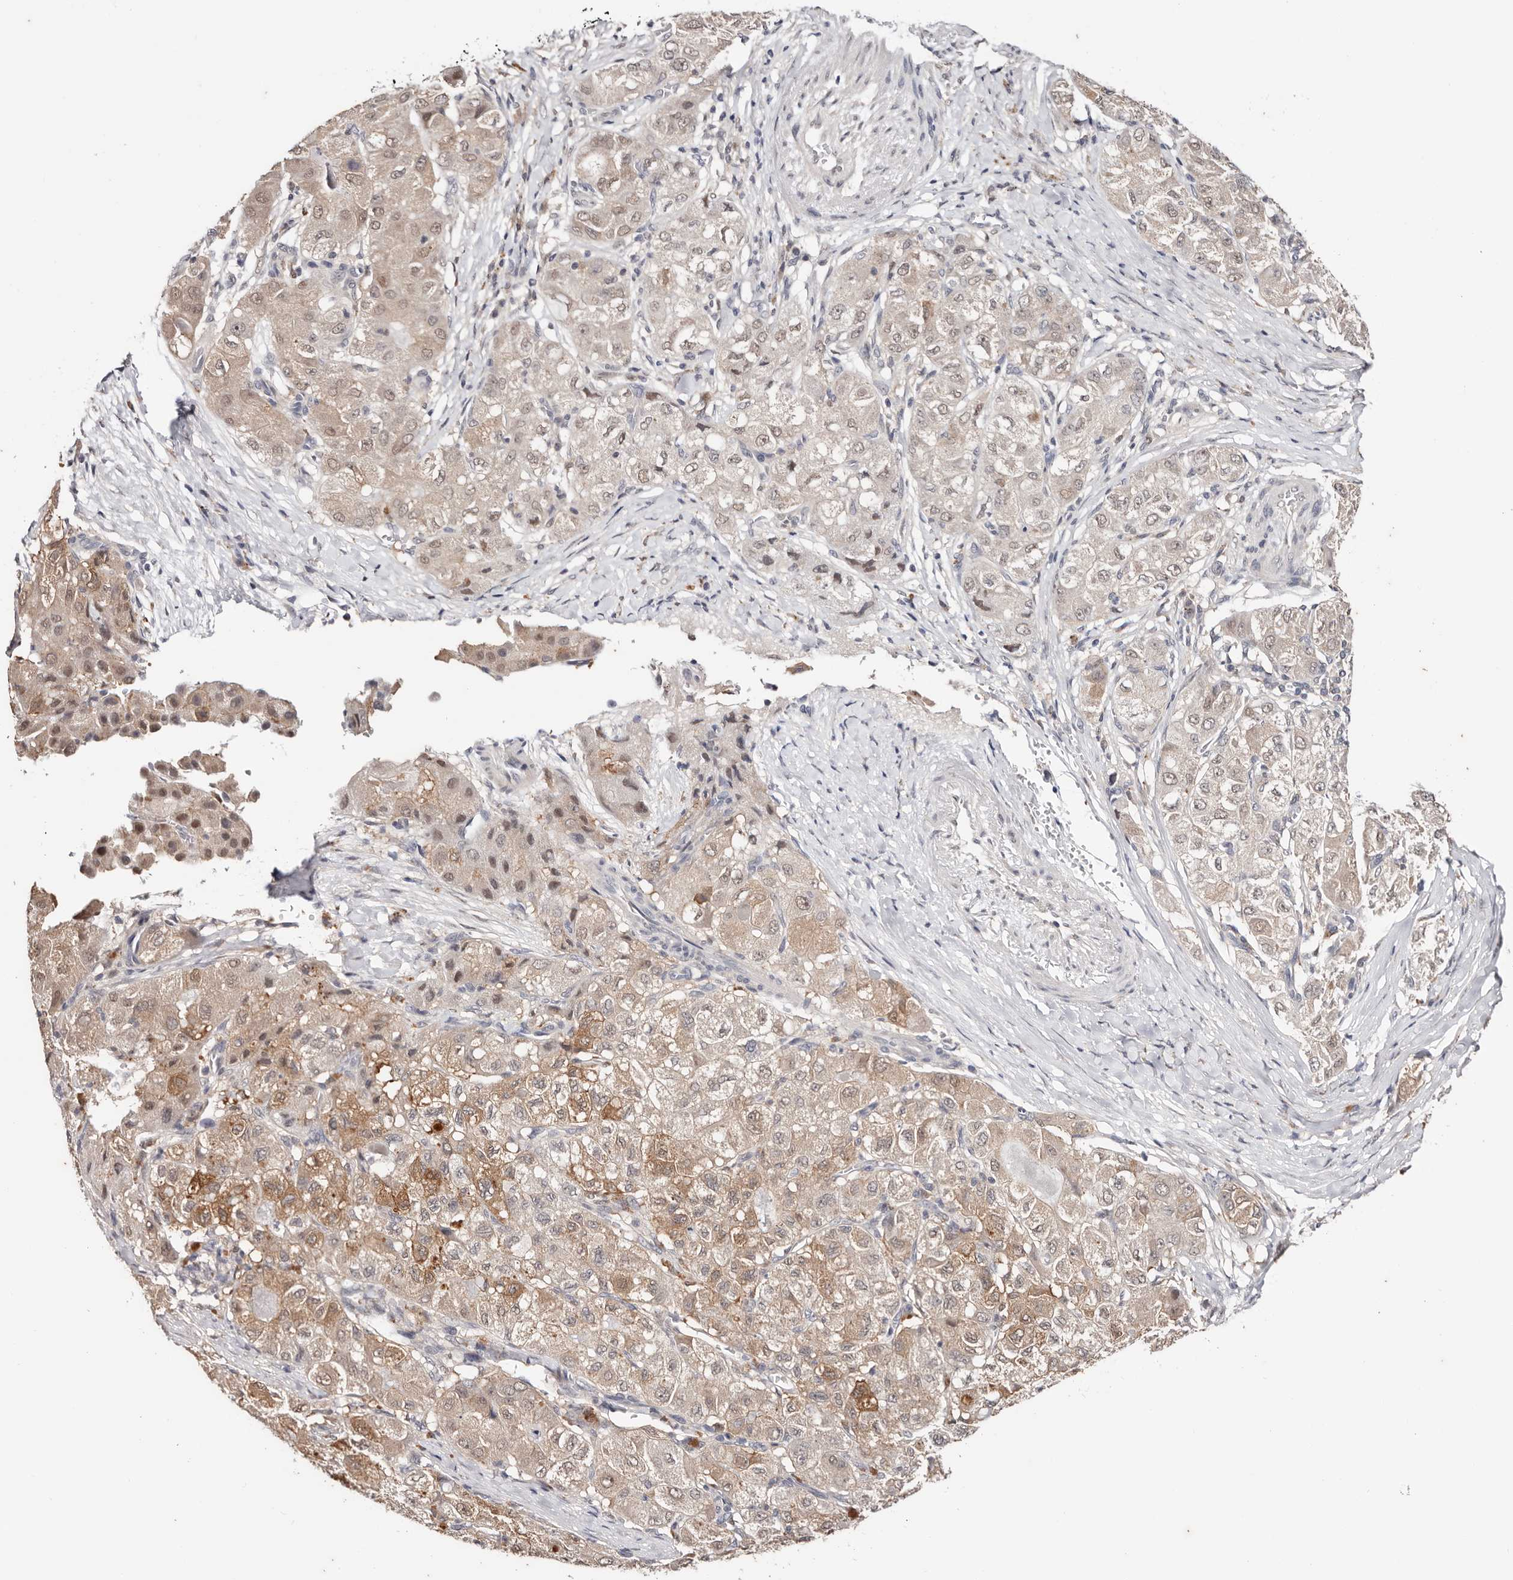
{"staining": {"intensity": "weak", "quantity": "25%-75%", "location": "cytoplasmic/membranous,nuclear"}, "tissue": "liver cancer", "cell_type": "Tumor cells", "image_type": "cancer", "snomed": [{"axis": "morphology", "description": "Carcinoma, Hepatocellular, NOS"}, {"axis": "topography", "description": "Liver"}], "caption": "Immunohistochemistry of human liver cancer (hepatocellular carcinoma) exhibits low levels of weak cytoplasmic/membranous and nuclear expression in about 25%-75% of tumor cells.", "gene": "TYW3", "patient": {"sex": "male", "age": 80}}